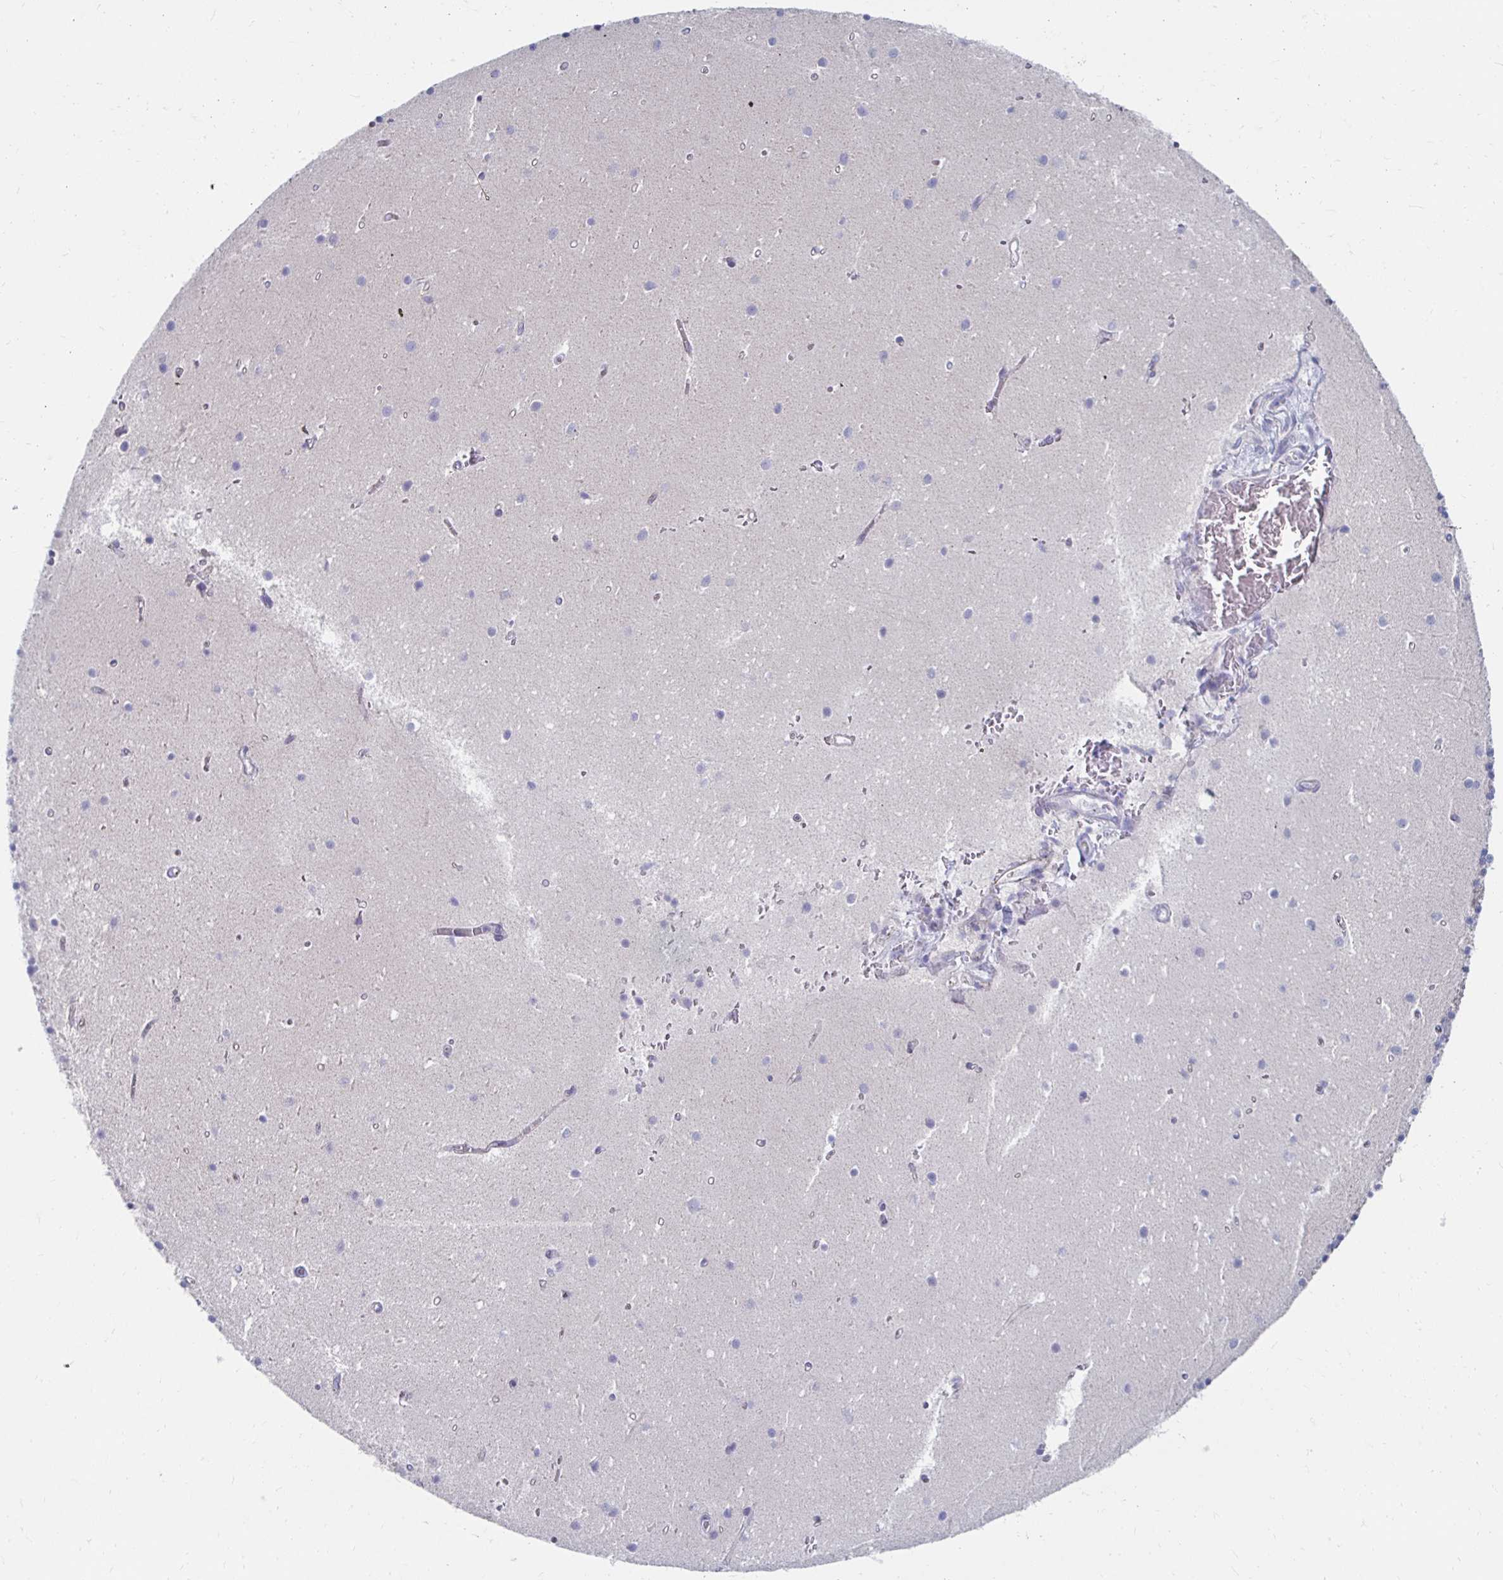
{"staining": {"intensity": "negative", "quantity": "none", "location": "none"}, "tissue": "cerebellum", "cell_type": "Cells in granular layer", "image_type": "normal", "snomed": [{"axis": "morphology", "description": "Normal tissue, NOS"}, {"axis": "topography", "description": "Cerebellum"}], "caption": "An image of cerebellum stained for a protein reveals no brown staining in cells in granular layer. (Stains: DAB (3,3'-diaminobenzidine) immunohistochemistry (IHC) with hematoxylin counter stain, Microscopy: brightfield microscopy at high magnification).", "gene": "NOCT", "patient": {"sex": "male", "age": 54}}